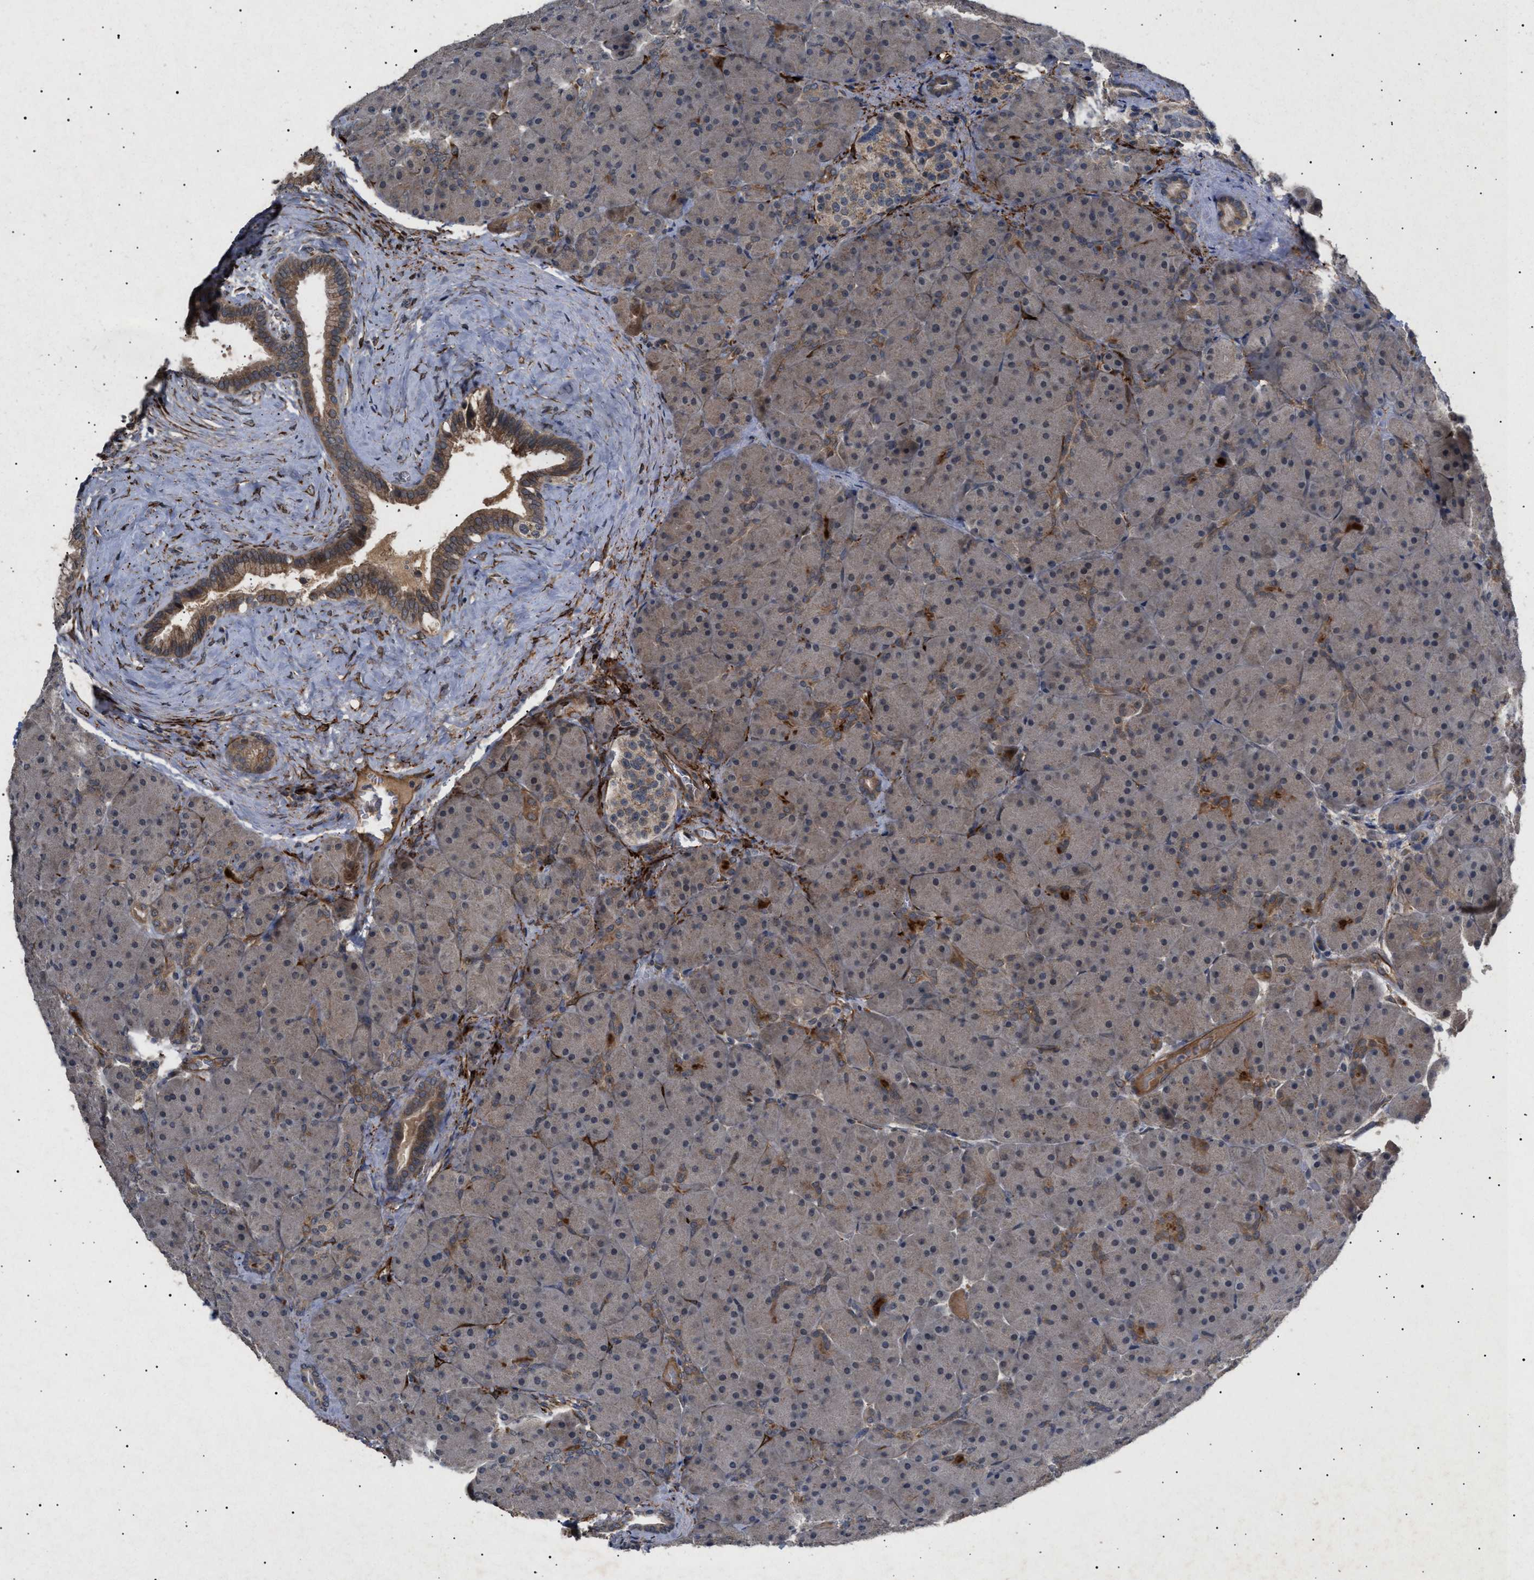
{"staining": {"intensity": "weak", "quantity": "25%-75%", "location": "cytoplasmic/membranous"}, "tissue": "pancreas", "cell_type": "Exocrine glandular cells", "image_type": "normal", "snomed": [{"axis": "morphology", "description": "Normal tissue, NOS"}, {"axis": "topography", "description": "Pancreas"}], "caption": "Immunohistochemical staining of normal pancreas demonstrates 25%-75% levels of weak cytoplasmic/membranous protein expression in about 25%-75% of exocrine glandular cells. Ihc stains the protein of interest in brown and the nuclei are stained blue.", "gene": "SIRT5", "patient": {"sex": "male", "age": 66}}